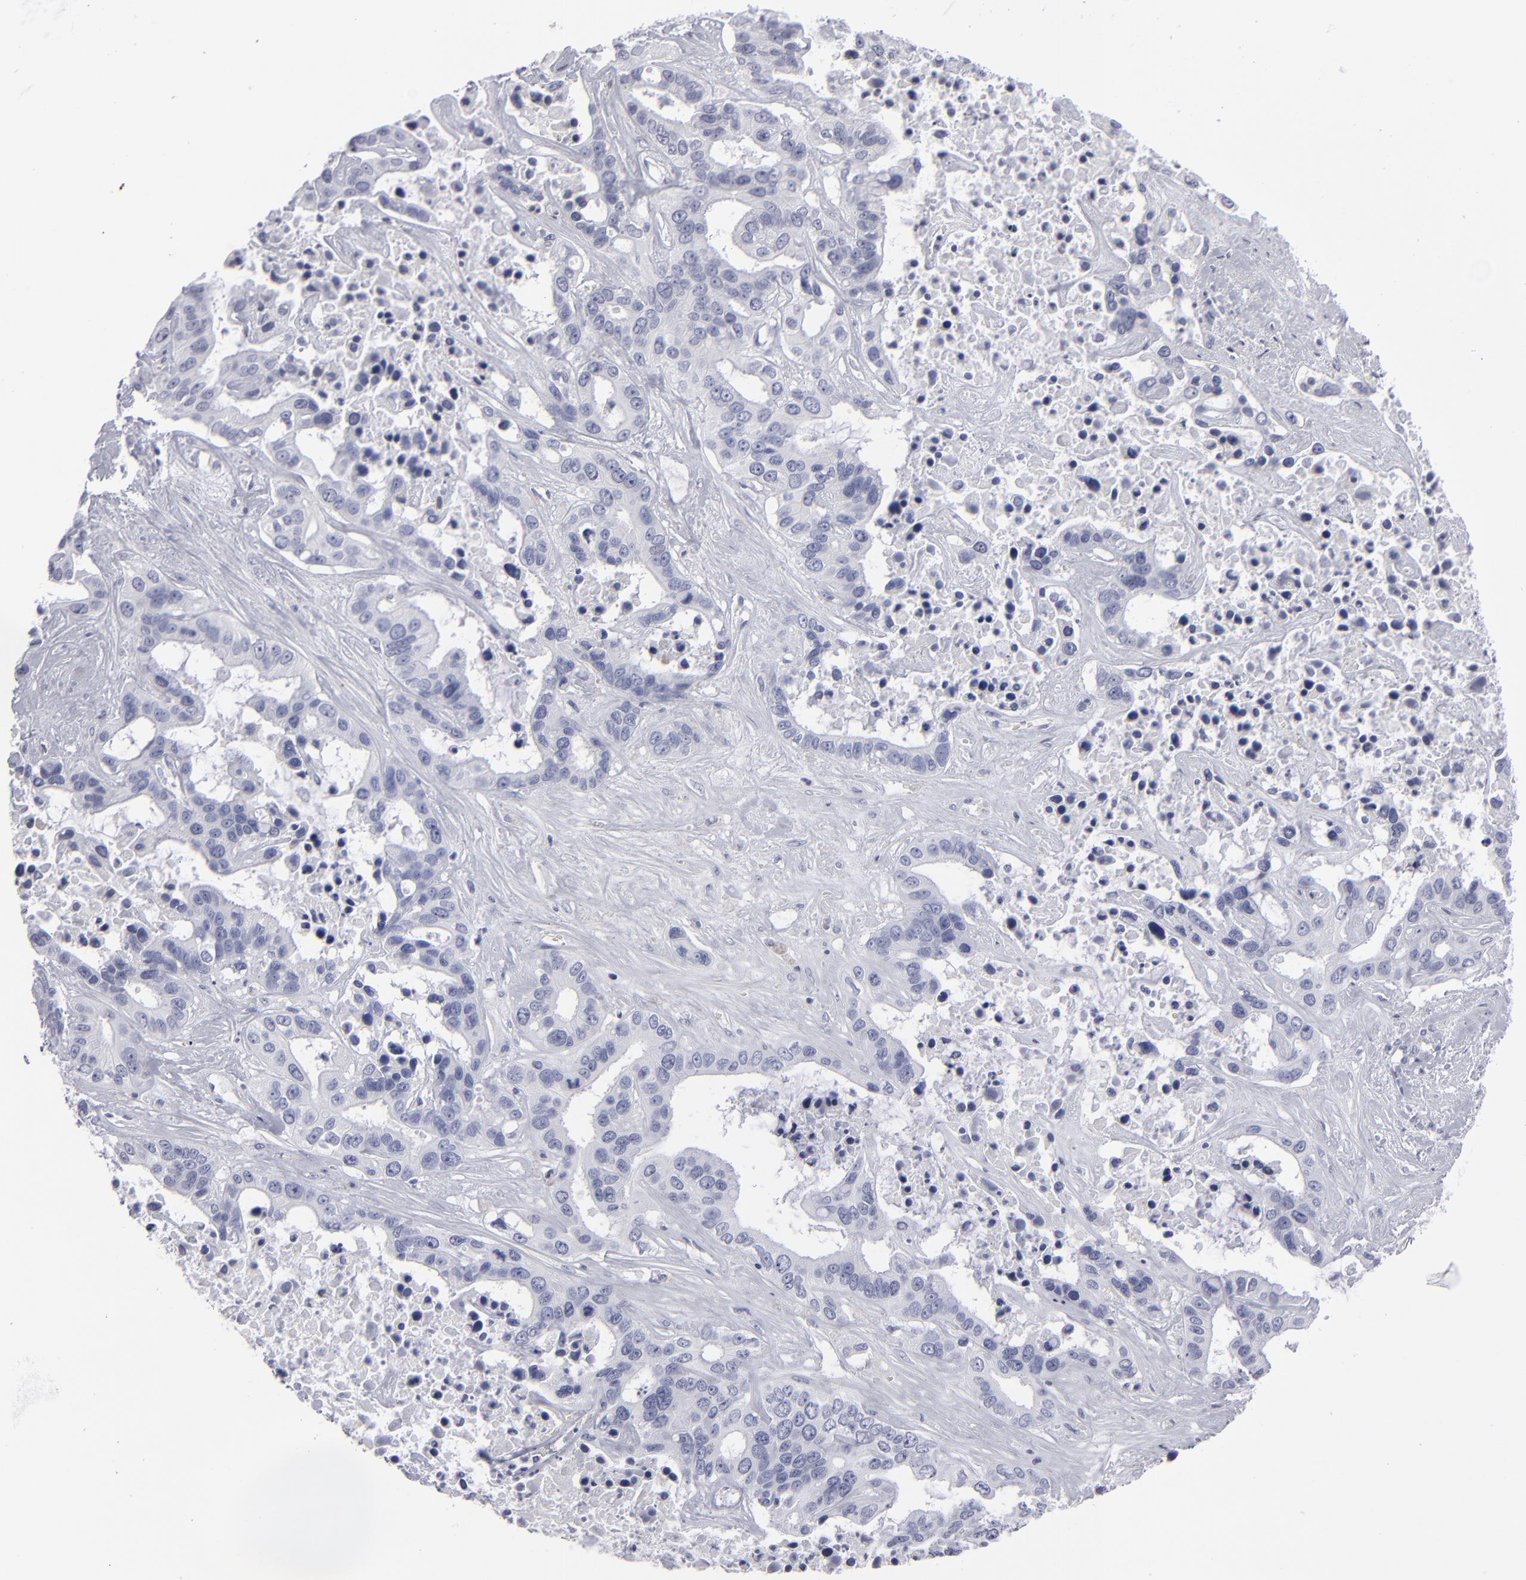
{"staining": {"intensity": "negative", "quantity": "none", "location": "none"}, "tissue": "liver cancer", "cell_type": "Tumor cells", "image_type": "cancer", "snomed": [{"axis": "morphology", "description": "Cholangiocarcinoma"}, {"axis": "topography", "description": "Liver"}], "caption": "Immunohistochemistry micrograph of neoplastic tissue: liver cholangiocarcinoma stained with DAB reveals no significant protein staining in tumor cells.", "gene": "CADM3", "patient": {"sex": "female", "age": 65}}